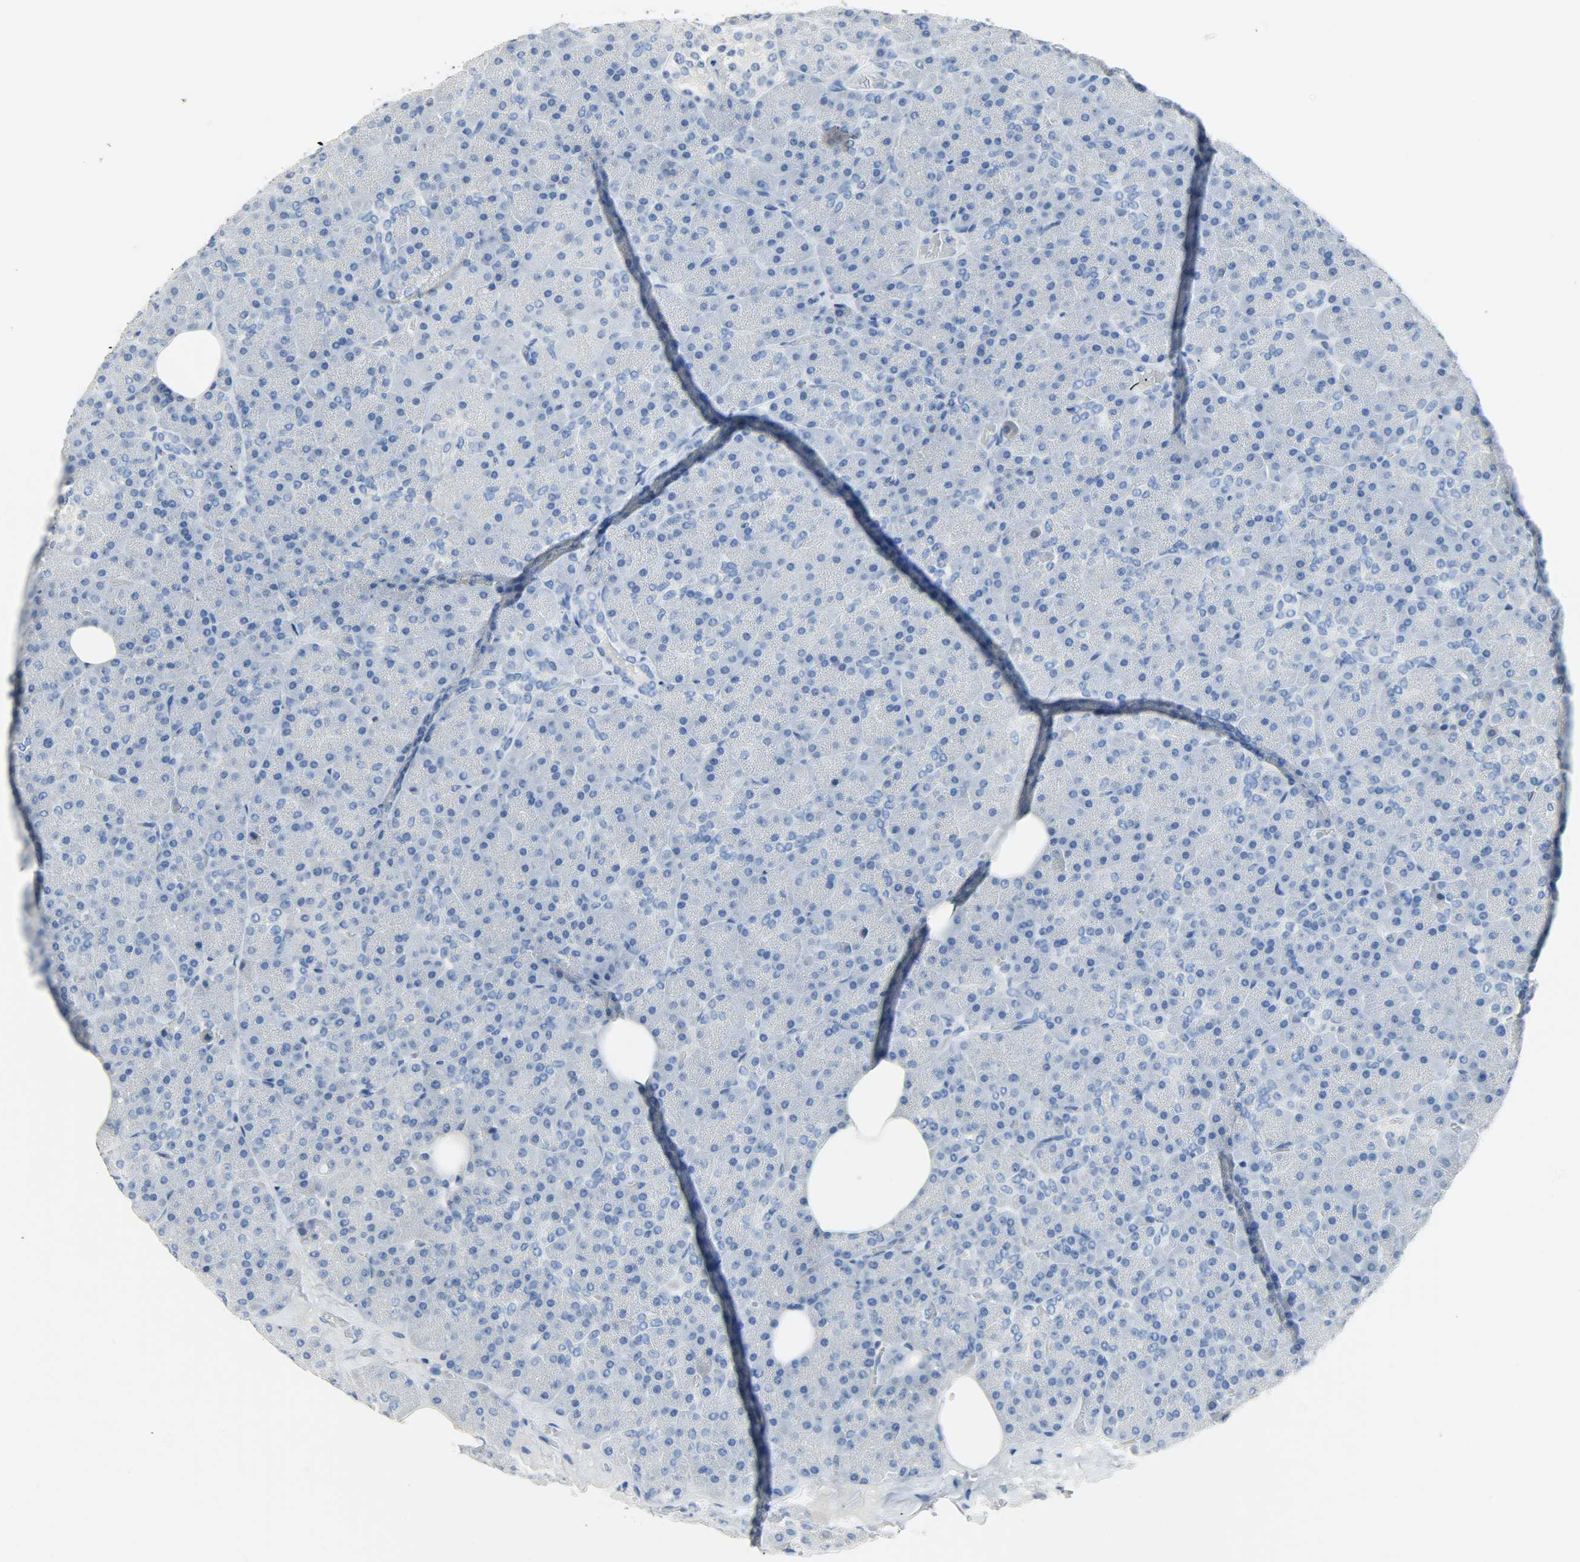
{"staining": {"intensity": "negative", "quantity": "none", "location": "none"}, "tissue": "pancreas", "cell_type": "Exocrine glandular cells", "image_type": "normal", "snomed": [{"axis": "morphology", "description": "Normal tissue, NOS"}, {"axis": "topography", "description": "Pancreas"}], "caption": "Photomicrograph shows no significant protein expression in exocrine glandular cells of benign pancreas. (DAB immunohistochemistry (IHC), high magnification).", "gene": "CRP", "patient": {"sex": "female", "age": 35}}